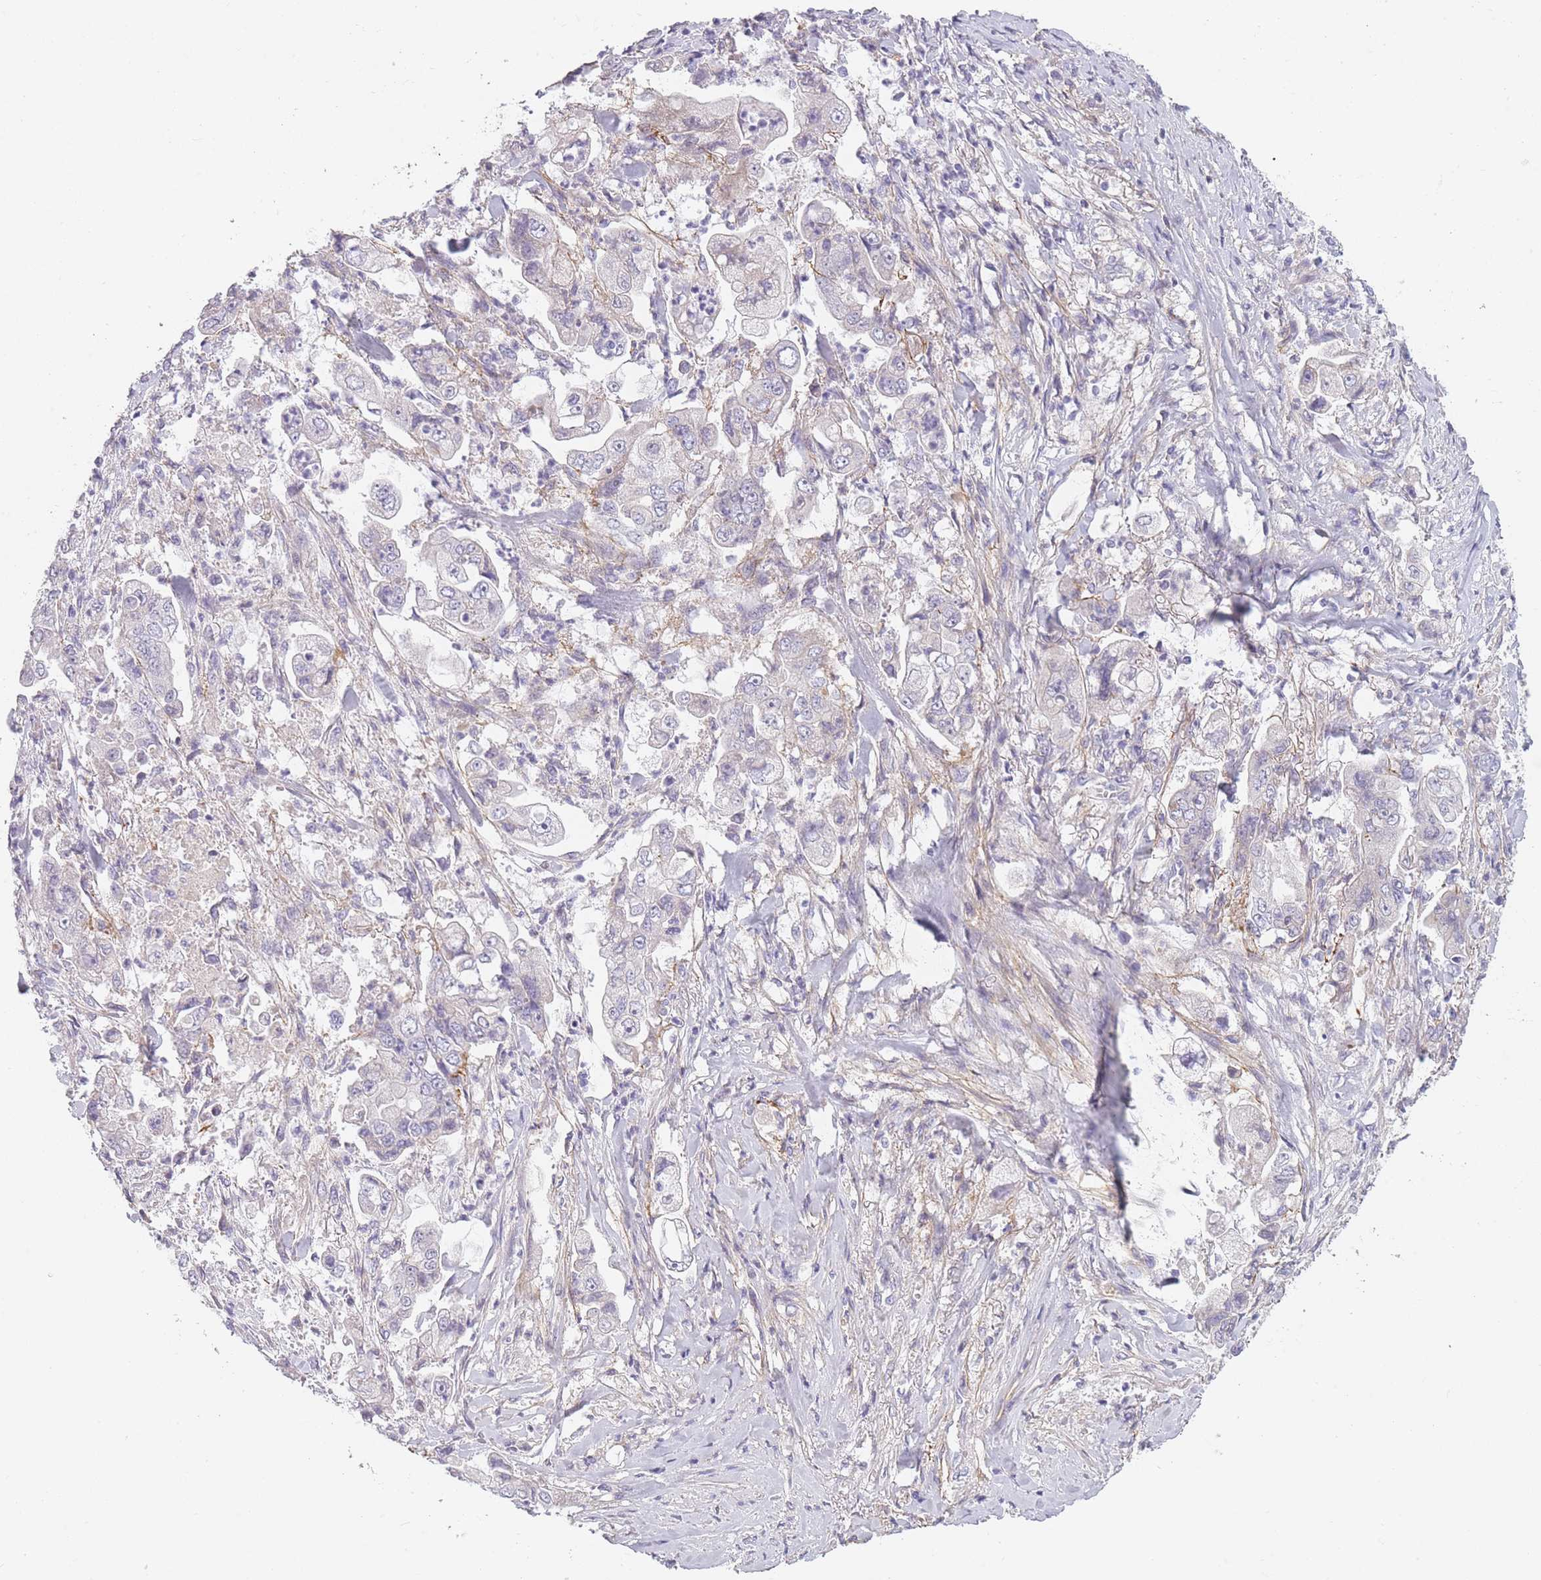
{"staining": {"intensity": "weak", "quantity": "<25%", "location": "cytoplasmic/membranous"}, "tissue": "stomach cancer", "cell_type": "Tumor cells", "image_type": "cancer", "snomed": [{"axis": "morphology", "description": "Adenocarcinoma, NOS"}, {"axis": "topography", "description": "Stomach"}], "caption": "IHC of stomach adenocarcinoma demonstrates no positivity in tumor cells.", "gene": "AP3M2", "patient": {"sex": "male", "age": 62}}